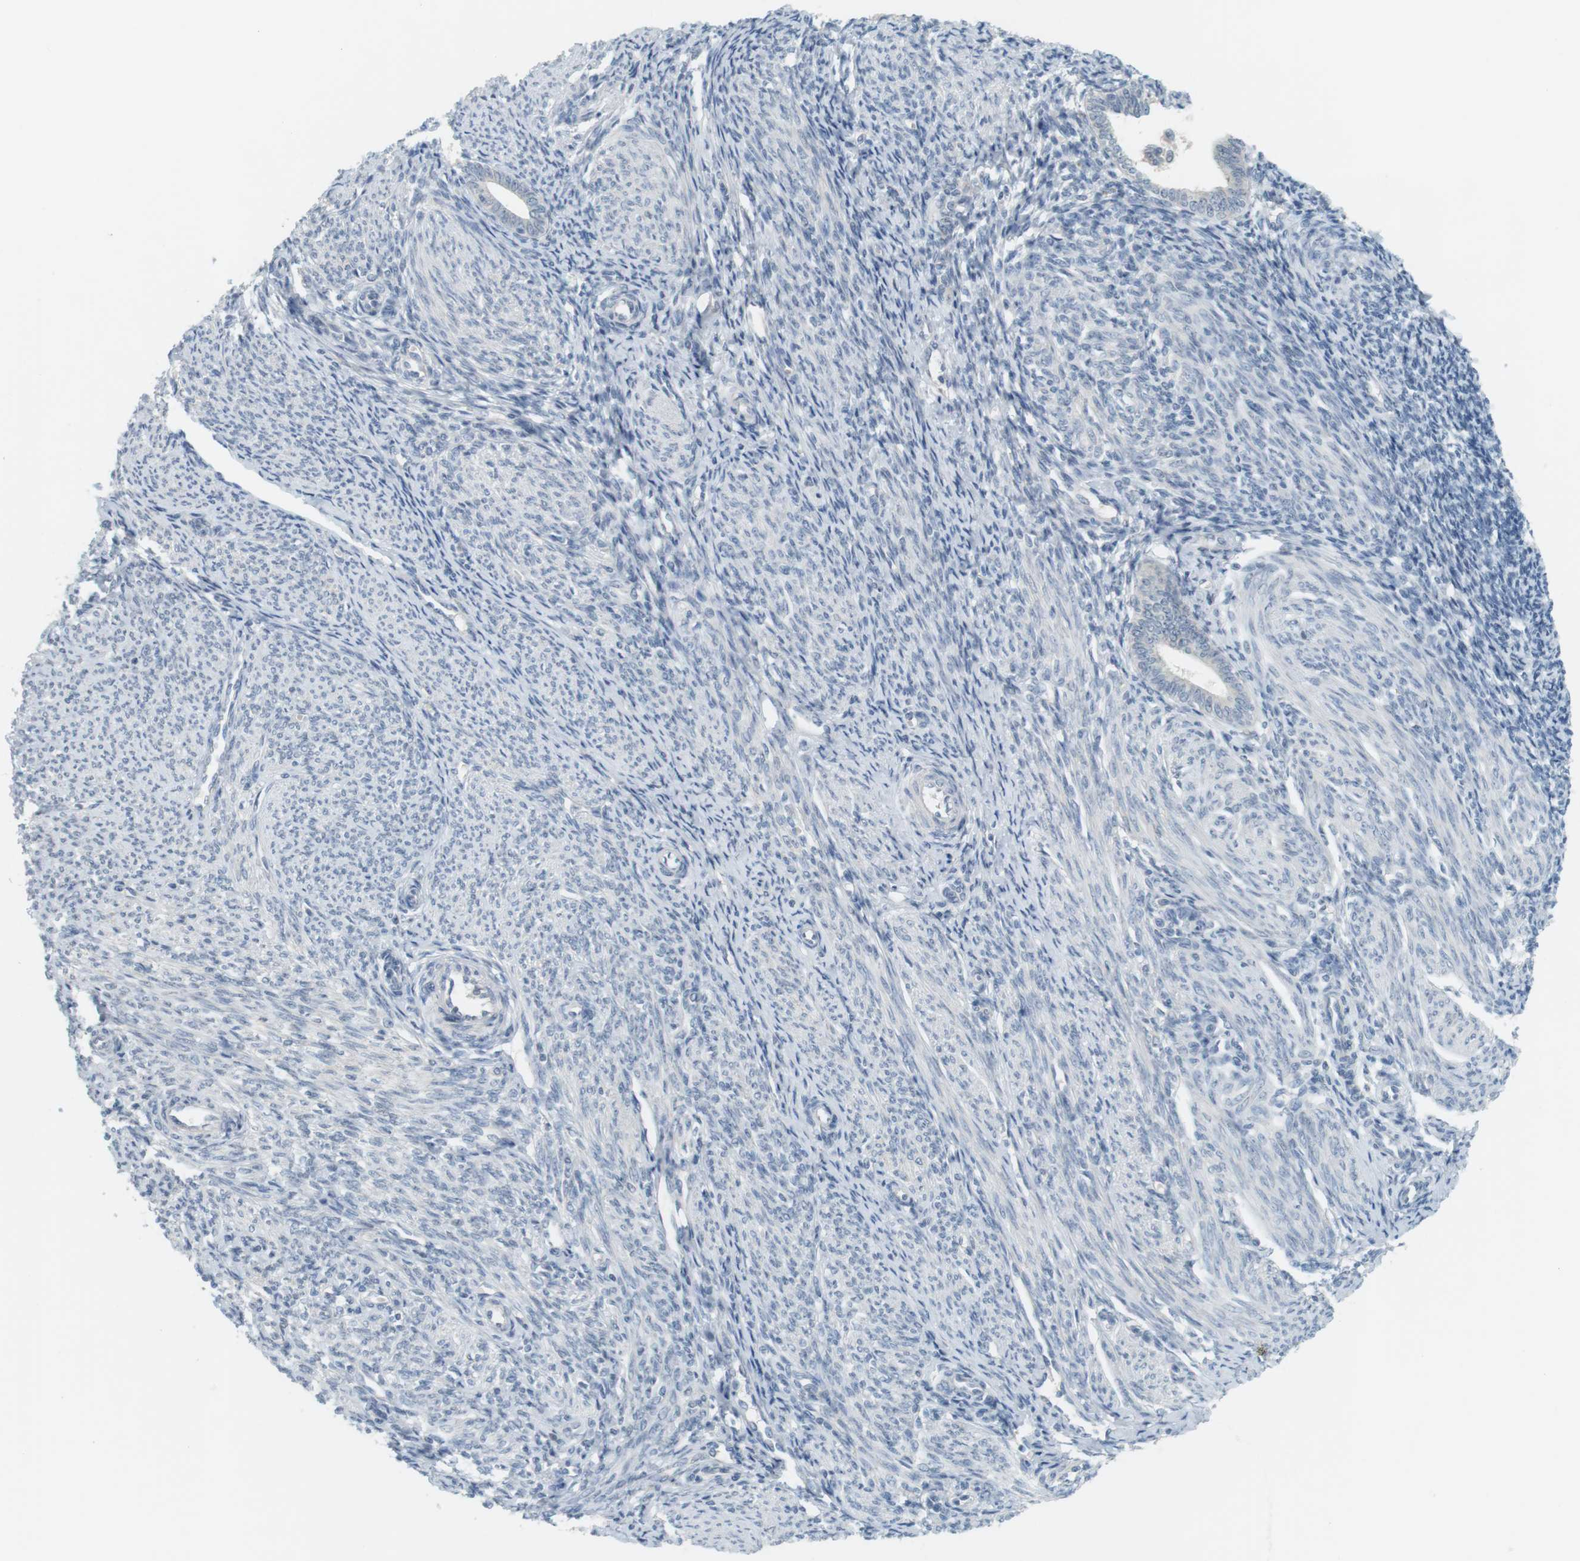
{"staining": {"intensity": "negative", "quantity": "none", "location": "none"}, "tissue": "endometrium", "cell_type": "Cells in endometrial stroma", "image_type": "normal", "snomed": [{"axis": "morphology", "description": "Normal tissue, NOS"}, {"axis": "topography", "description": "Endometrium"}], "caption": "DAB (3,3'-diaminobenzidine) immunohistochemical staining of normal endometrium shows no significant positivity in cells in endometrial stroma. (Immunohistochemistry (ihc), brightfield microscopy, high magnification).", "gene": "CREB3L2", "patient": {"sex": "female", "age": 57}}